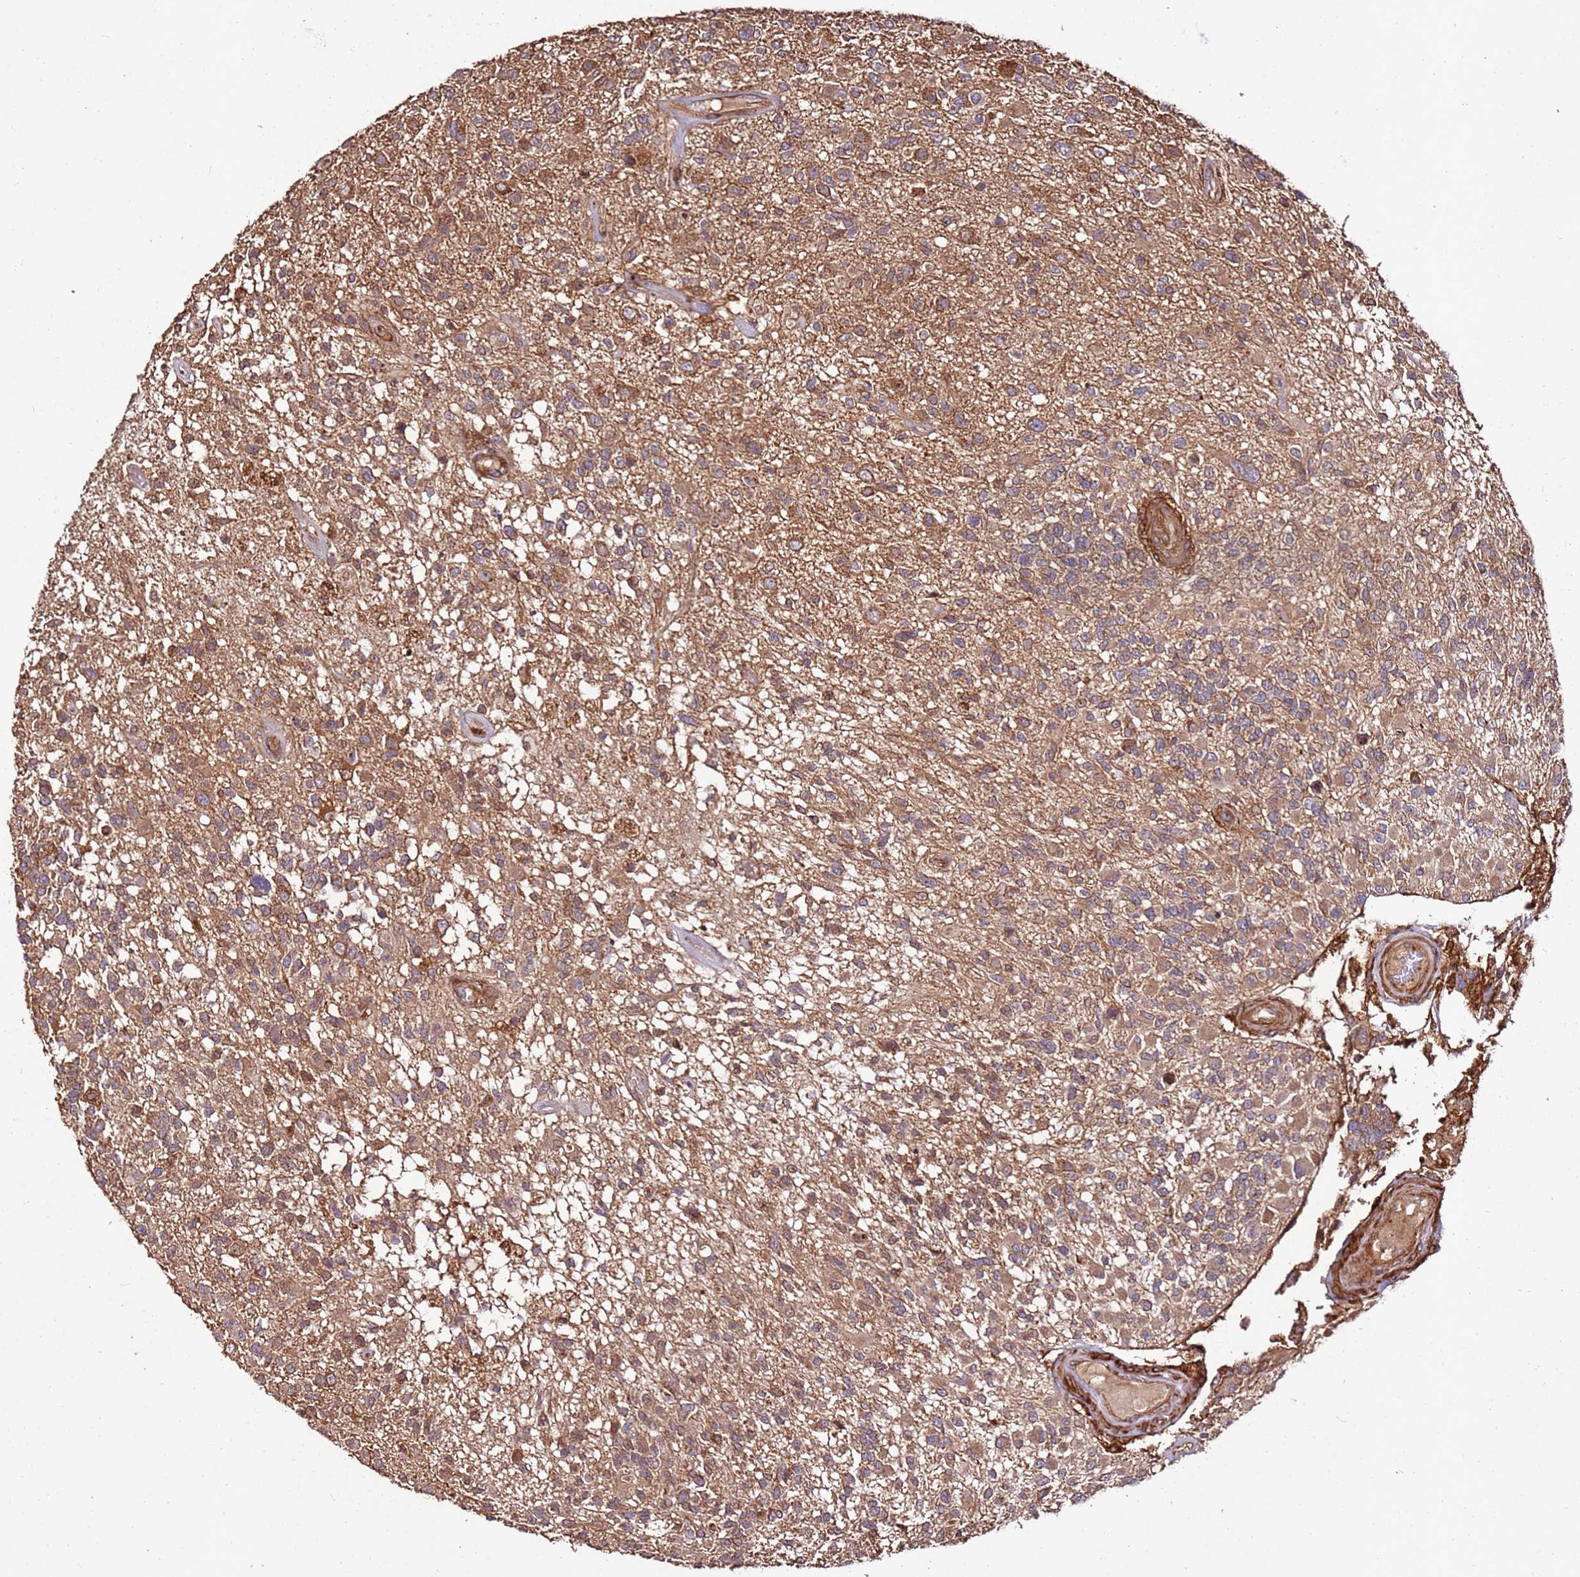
{"staining": {"intensity": "moderate", "quantity": ">75%", "location": "cytoplasmic/membranous"}, "tissue": "glioma", "cell_type": "Tumor cells", "image_type": "cancer", "snomed": [{"axis": "morphology", "description": "Glioma, malignant, High grade"}, {"axis": "morphology", "description": "Glioblastoma, NOS"}, {"axis": "topography", "description": "Brain"}], "caption": "Approximately >75% of tumor cells in human glioma display moderate cytoplasmic/membranous protein staining as visualized by brown immunohistochemical staining.", "gene": "FAM186A", "patient": {"sex": "male", "age": 60}}